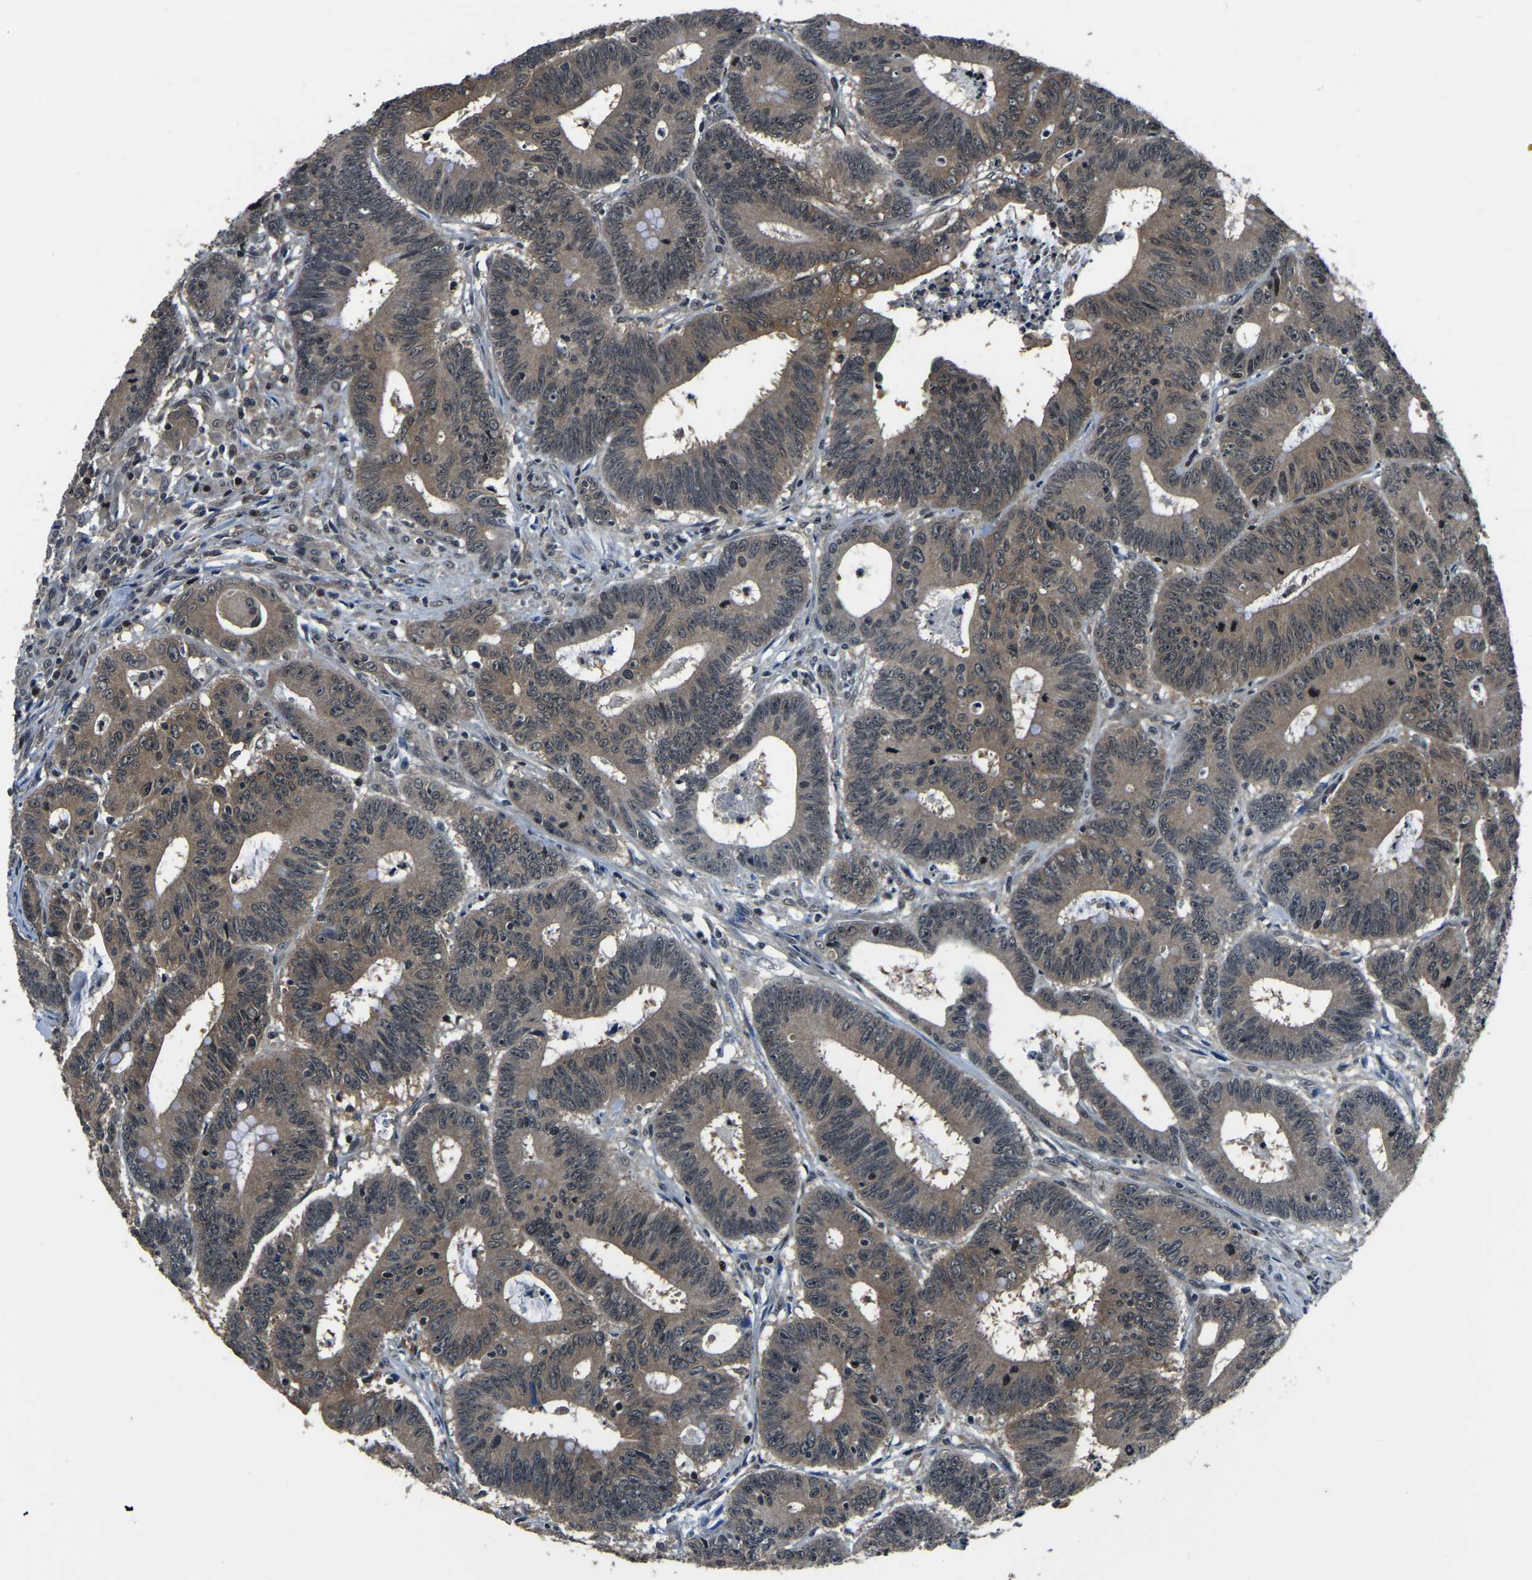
{"staining": {"intensity": "moderate", "quantity": ">75%", "location": "cytoplasmic/membranous"}, "tissue": "colorectal cancer", "cell_type": "Tumor cells", "image_type": "cancer", "snomed": [{"axis": "morphology", "description": "Adenocarcinoma, NOS"}, {"axis": "topography", "description": "Colon"}], "caption": "A high-resolution histopathology image shows IHC staining of colorectal cancer (adenocarcinoma), which exhibits moderate cytoplasmic/membranous positivity in approximately >75% of tumor cells.", "gene": "ANKIB1", "patient": {"sex": "male", "age": 45}}